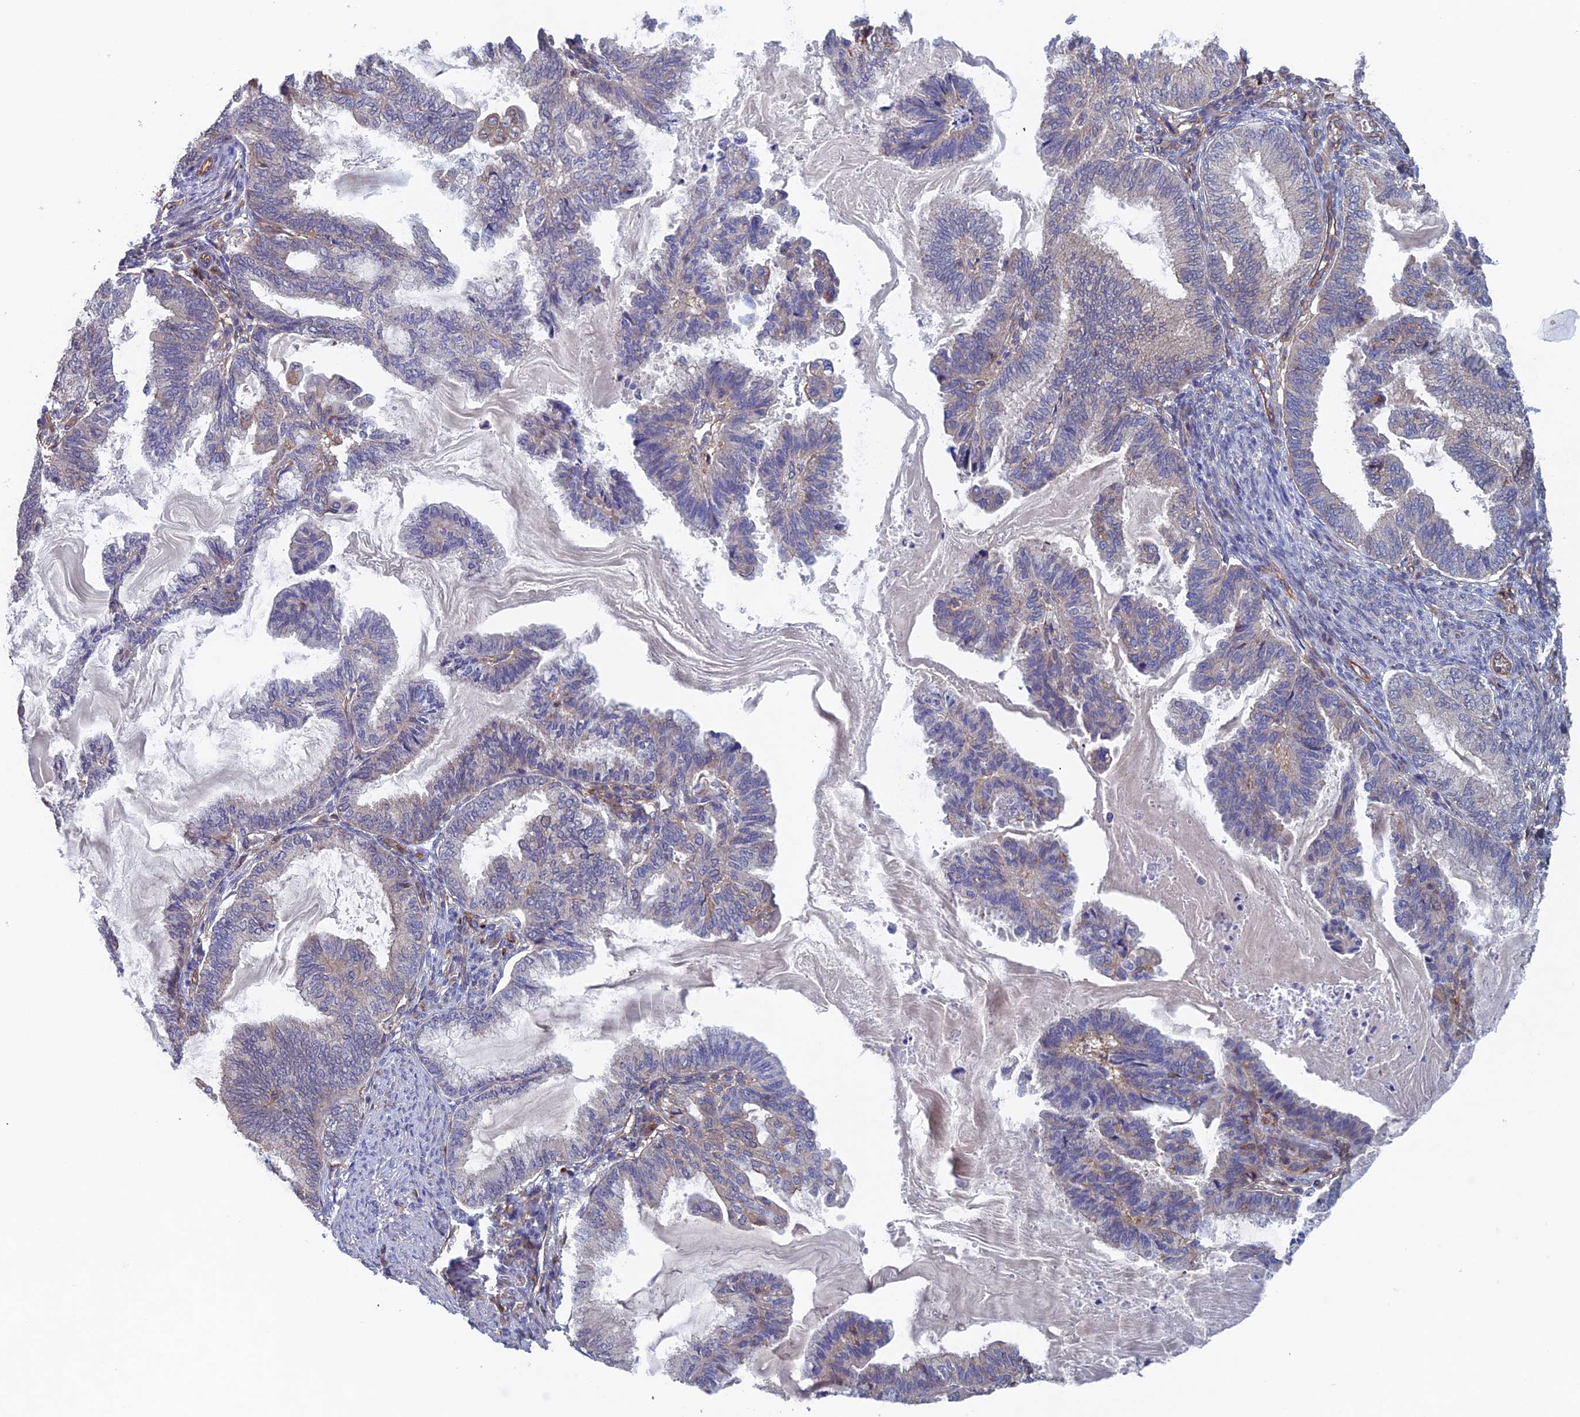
{"staining": {"intensity": "negative", "quantity": "none", "location": "none"}, "tissue": "endometrial cancer", "cell_type": "Tumor cells", "image_type": "cancer", "snomed": [{"axis": "morphology", "description": "Adenocarcinoma, NOS"}, {"axis": "topography", "description": "Endometrium"}], "caption": "A photomicrograph of adenocarcinoma (endometrial) stained for a protein reveals no brown staining in tumor cells.", "gene": "NUDT16L1", "patient": {"sex": "female", "age": 86}}